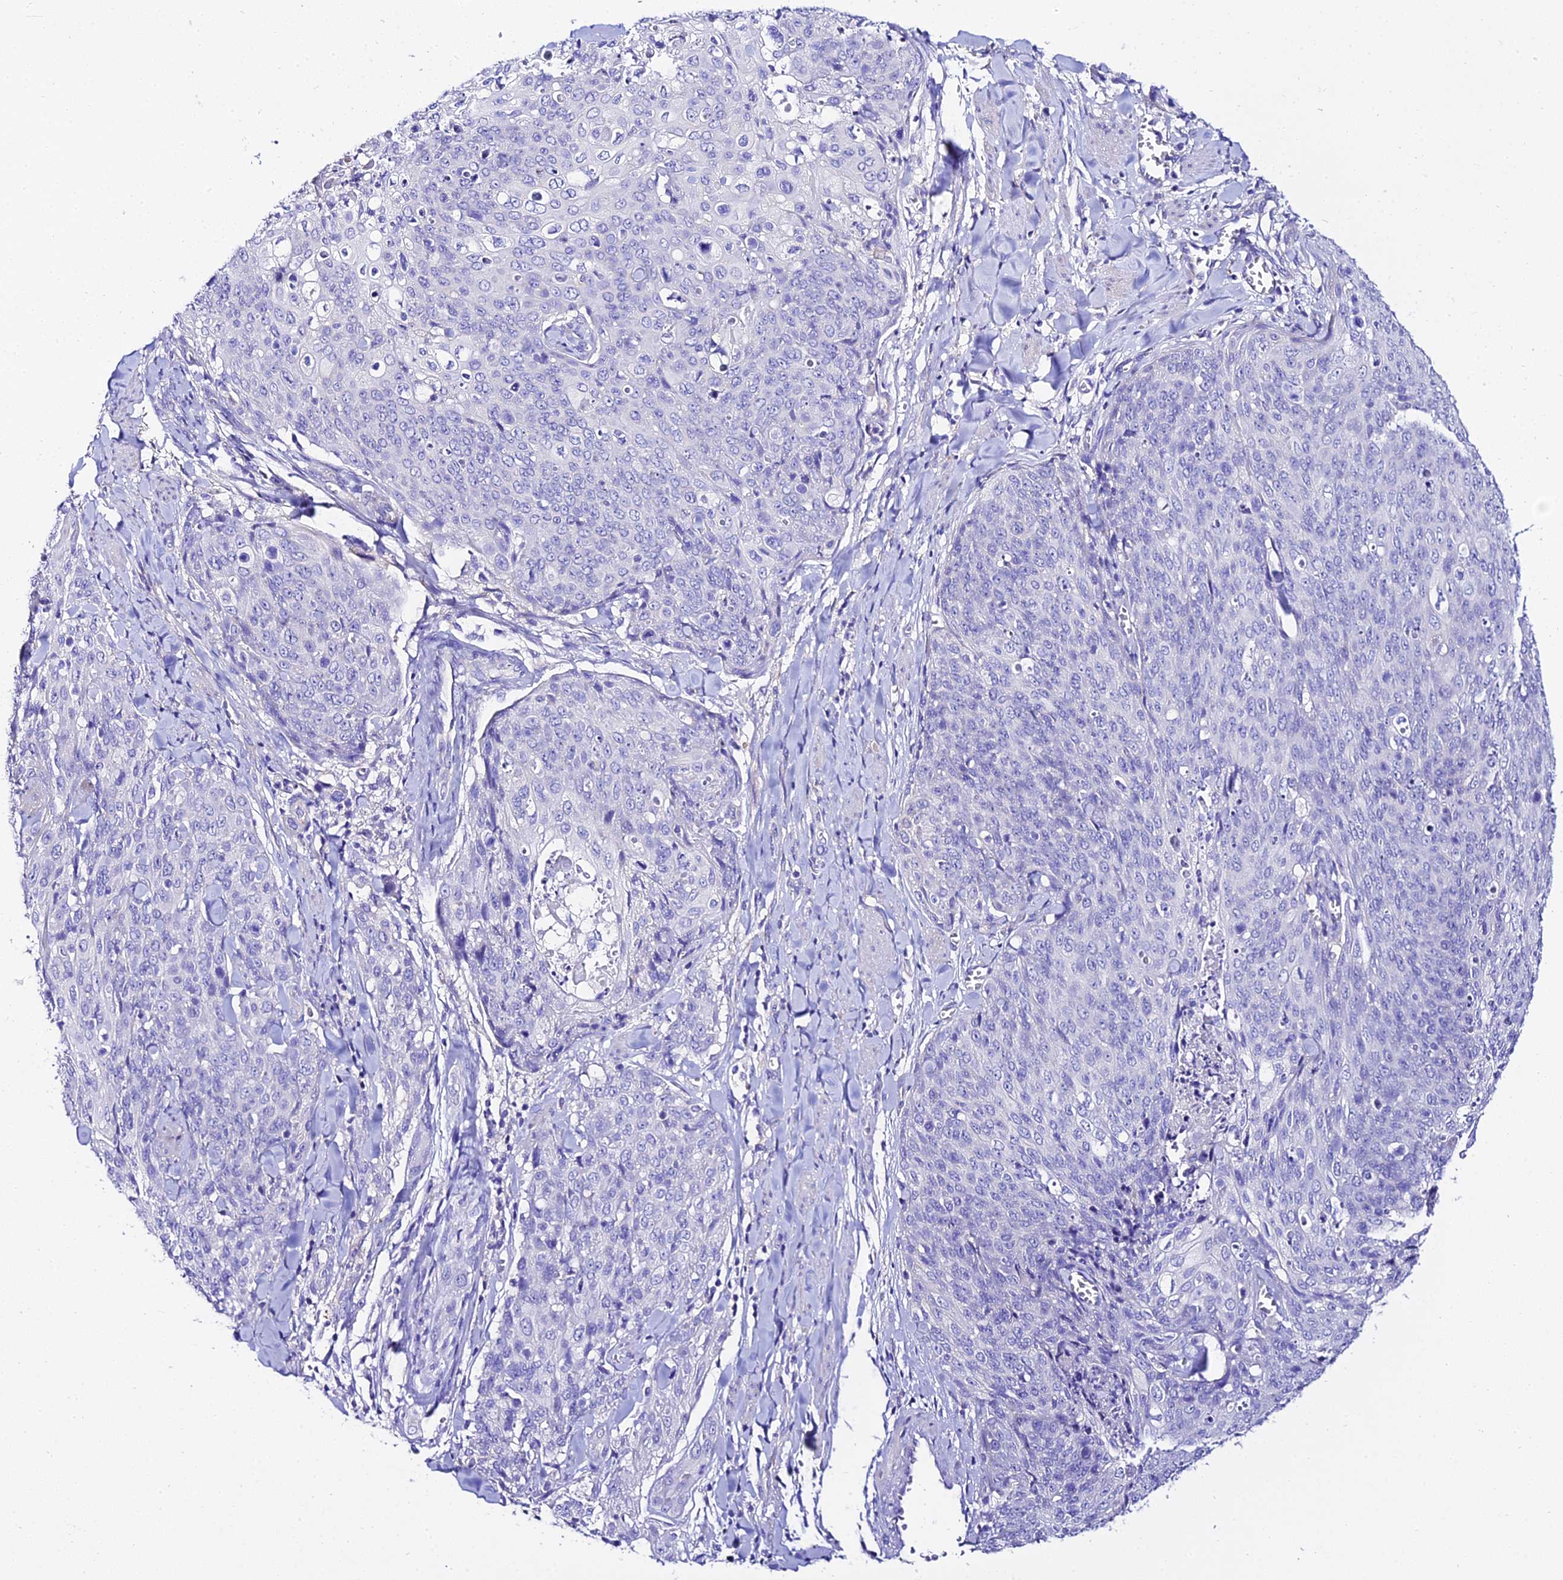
{"staining": {"intensity": "negative", "quantity": "none", "location": "none"}, "tissue": "skin cancer", "cell_type": "Tumor cells", "image_type": "cancer", "snomed": [{"axis": "morphology", "description": "Squamous cell carcinoma, NOS"}, {"axis": "topography", "description": "Skin"}, {"axis": "topography", "description": "Vulva"}], "caption": "Immunohistochemical staining of human skin squamous cell carcinoma exhibits no significant expression in tumor cells.", "gene": "TMEM117", "patient": {"sex": "female", "age": 85}}